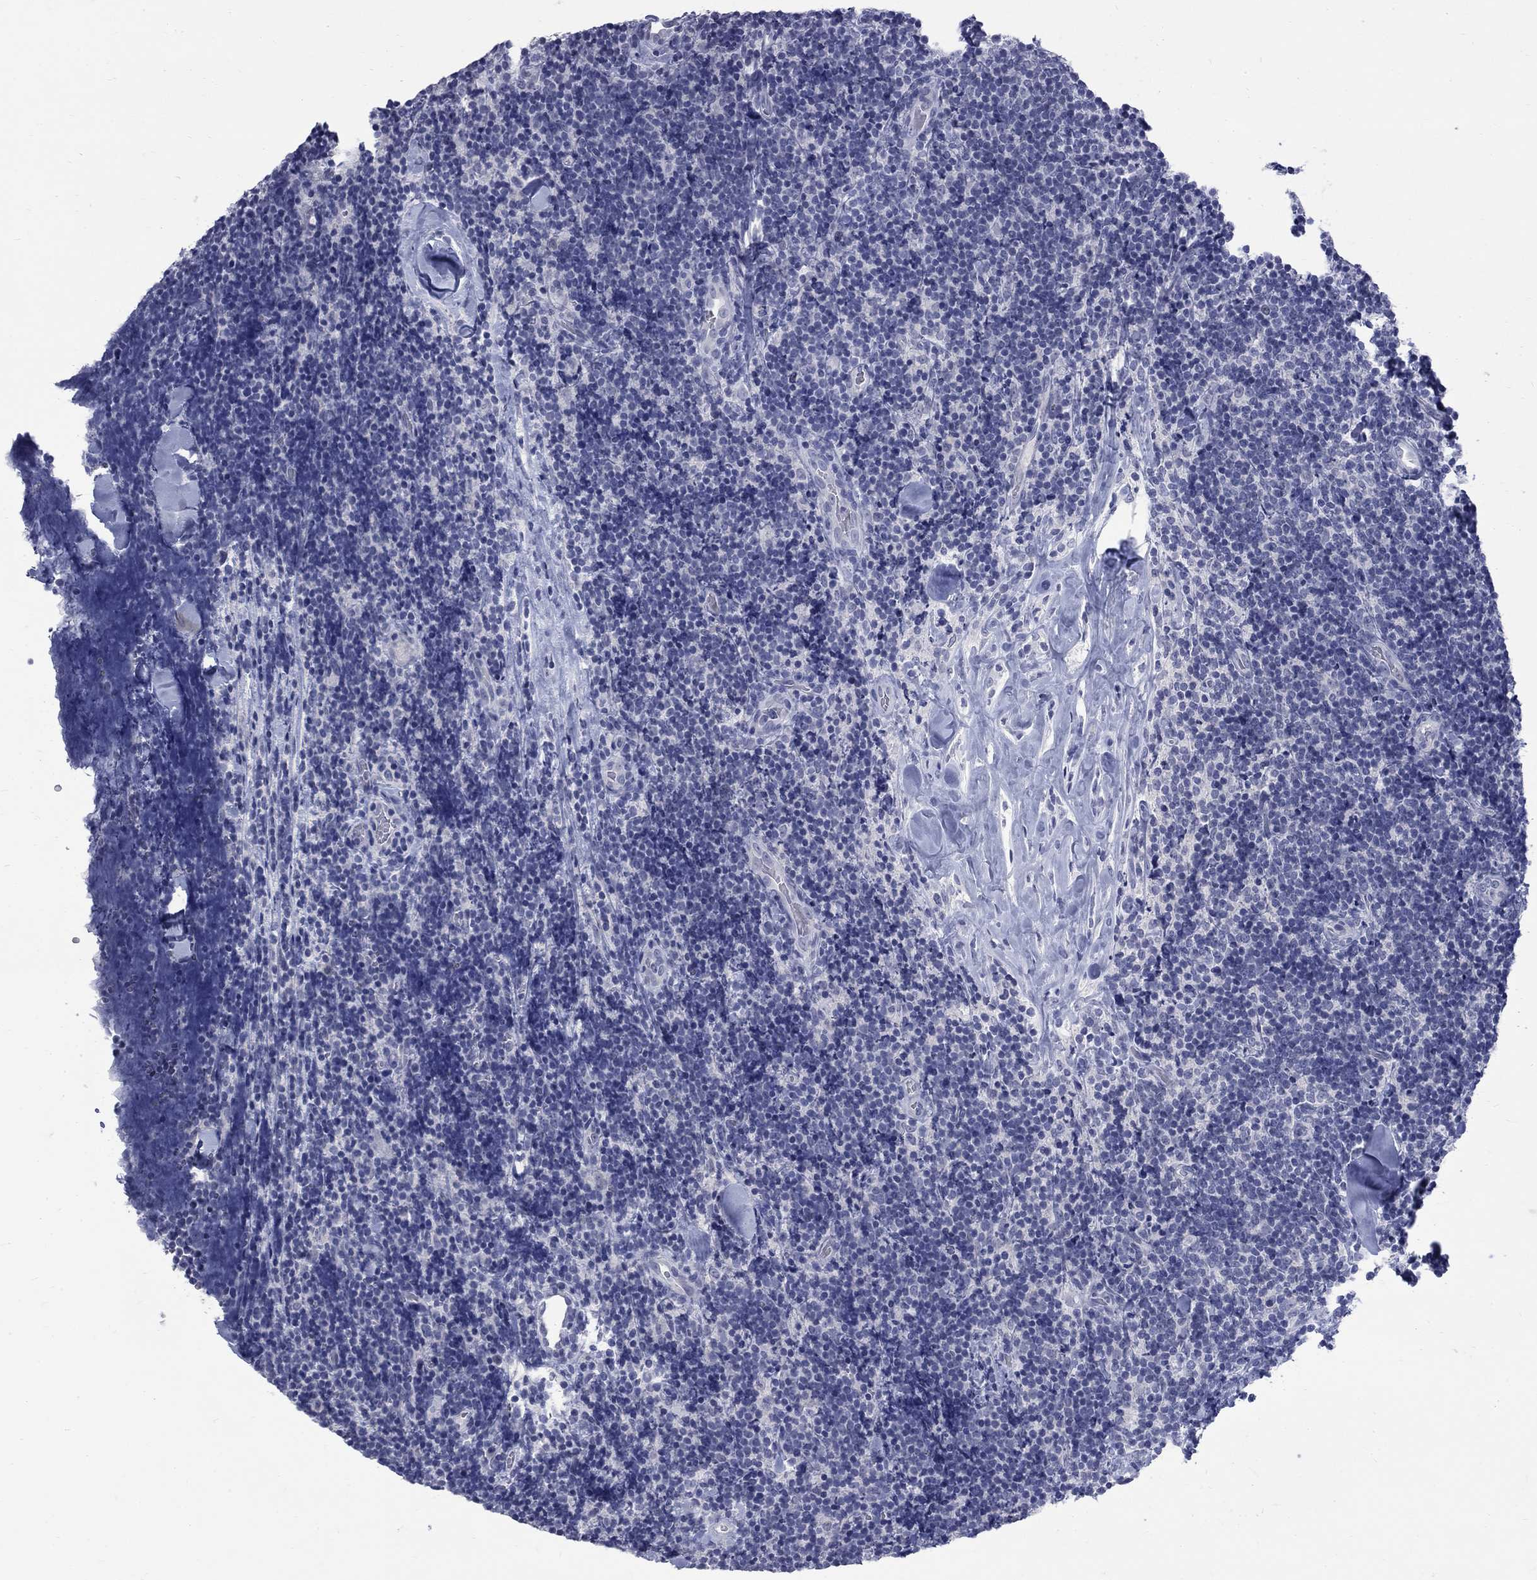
{"staining": {"intensity": "negative", "quantity": "none", "location": "none"}, "tissue": "lymphoma", "cell_type": "Tumor cells", "image_type": "cancer", "snomed": [{"axis": "morphology", "description": "Malignant lymphoma, non-Hodgkin's type, Low grade"}, {"axis": "topography", "description": "Lymph node"}], "caption": "This micrograph is of lymphoma stained with IHC to label a protein in brown with the nuclei are counter-stained blue. There is no expression in tumor cells.", "gene": "CTNND2", "patient": {"sex": "female", "age": 56}}